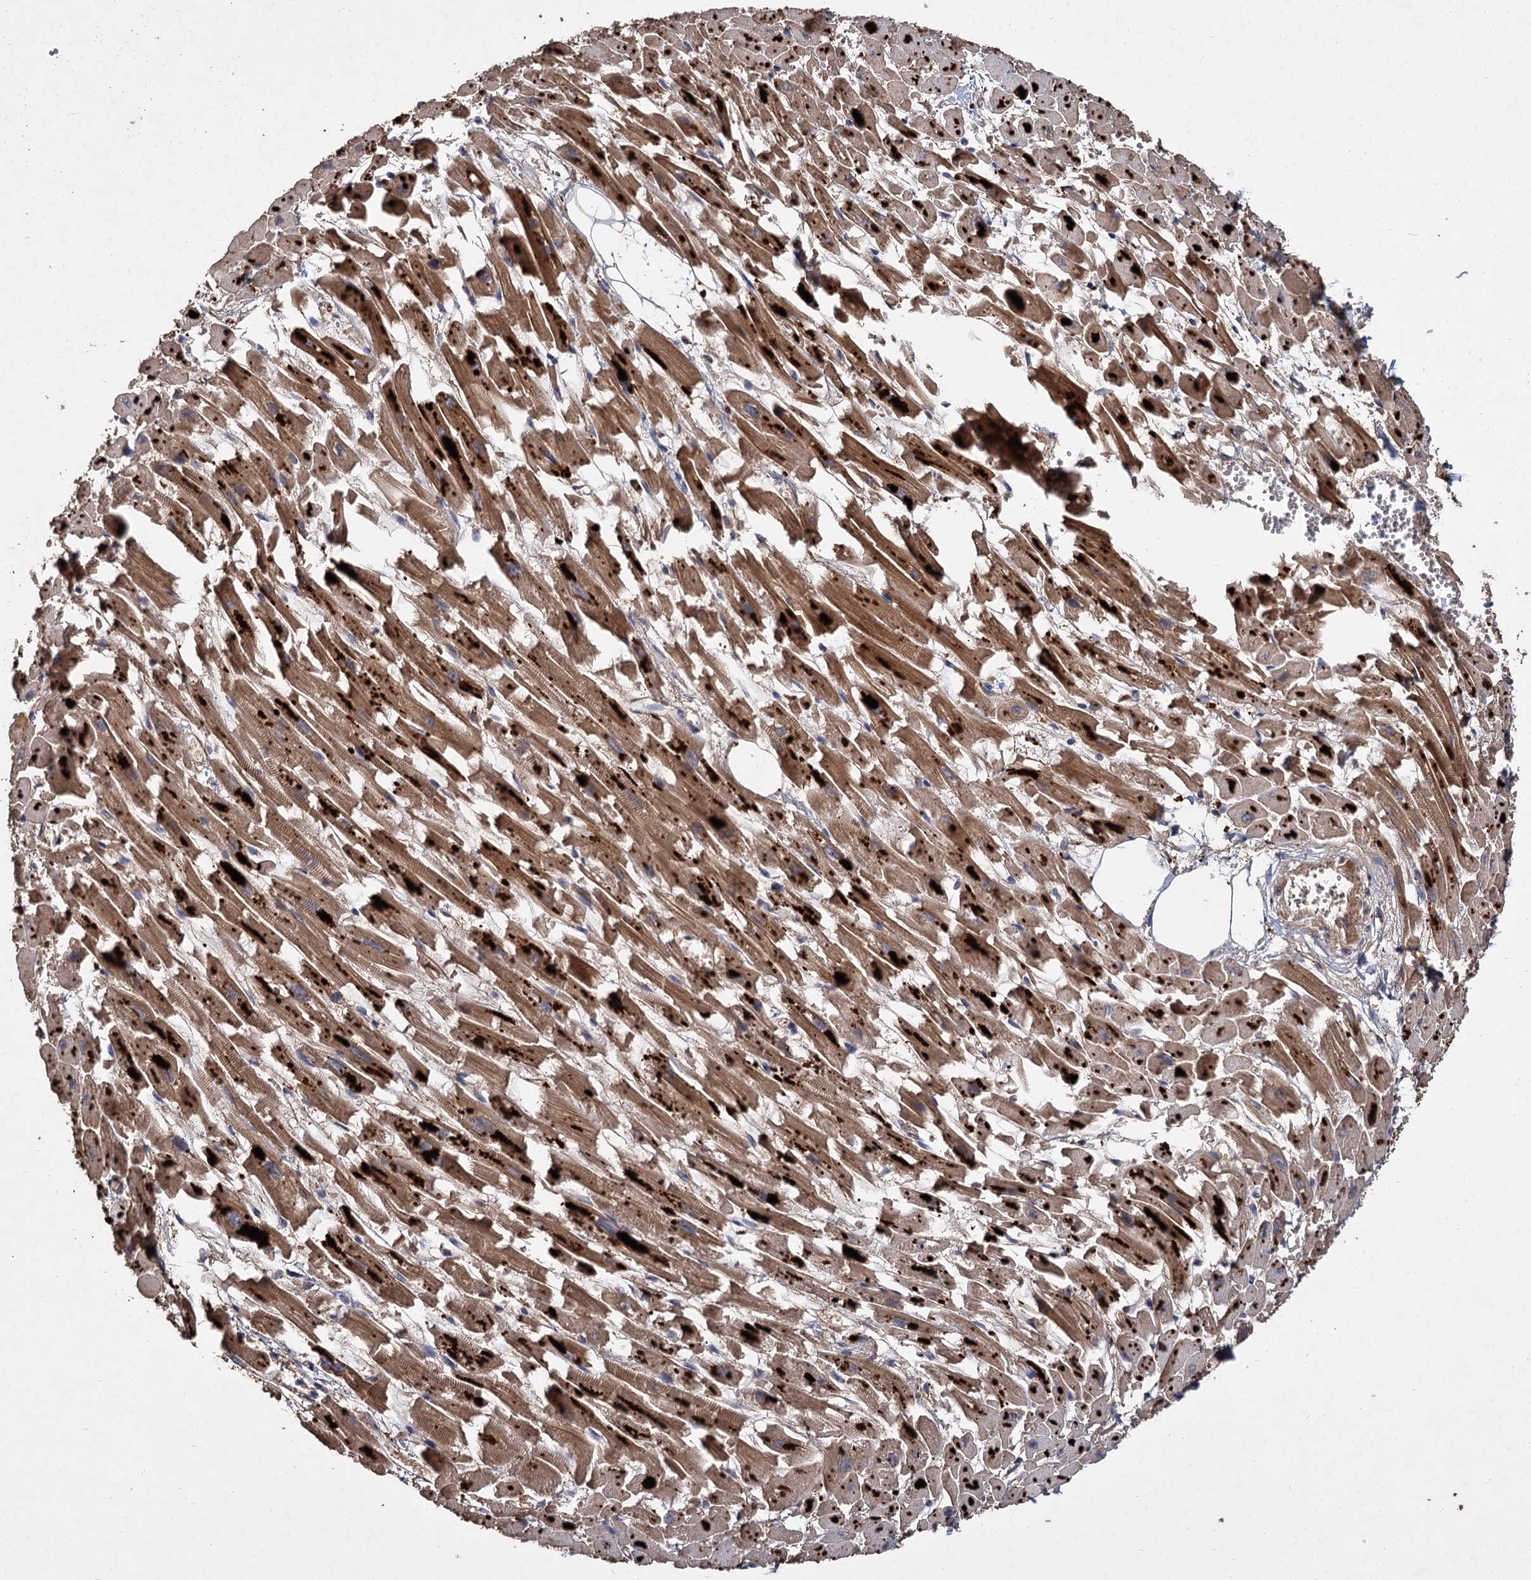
{"staining": {"intensity": "moderate", "quantity": ">75%", "location": "cytoplasmic/membranous"}, "tissue": "heart muscle", "cell_type": "Cardiomyocytes", "image_type": "normal", "snomed": [{"axis": "morphology", "description": "Normal tissue, NOS"}, {"axis": "topography", "description": "Heart"}], "caption": "This micrograph shows IHC staining of unremarkable human heart muscle, with medium moderate cytoplasmic/membranous staining in about >75% of cardiomyocytes.", "gene": "GCLC", "patient": {"sex": "female", "age": 64}}